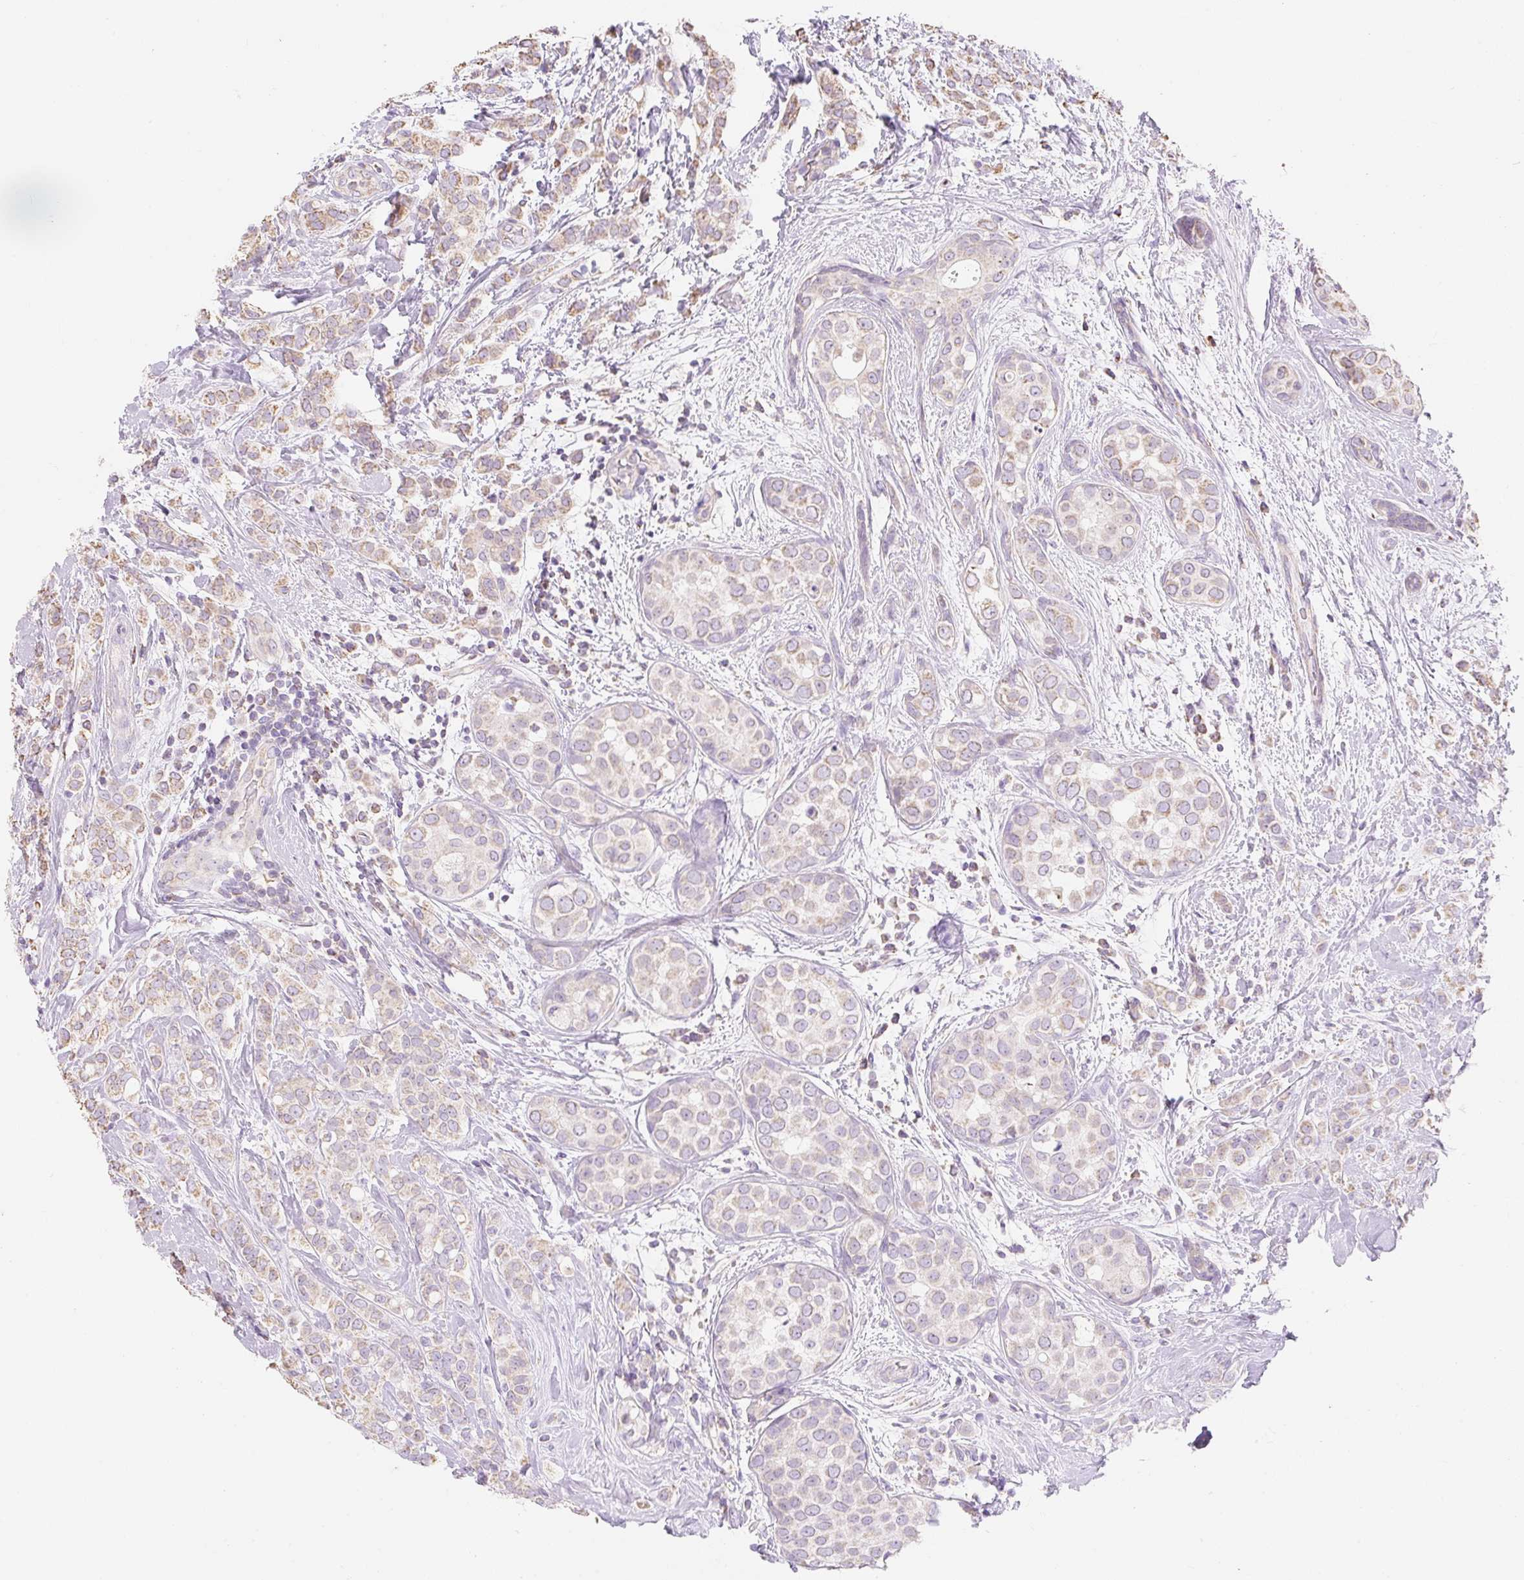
{"staining": {"intensity": "weak", "quantity": ">75%", "location": "cytoplasmic/membranous"}, "tissue": "breast cancer", "cell_type": "Tumor cells", "image_type": "cancer", "snomed": [{"axis": "morphology", "description": "Lobular carcinoma"}, {"axis": "topography", "description": "Breast"}], "caption": "Weak cytoplasmic/membranous protein staining is appreciated in approximately >75% of tumor cells in breast cancer.", "gene": "DHX35", "patient": {"sex": "female", "age": 68}}